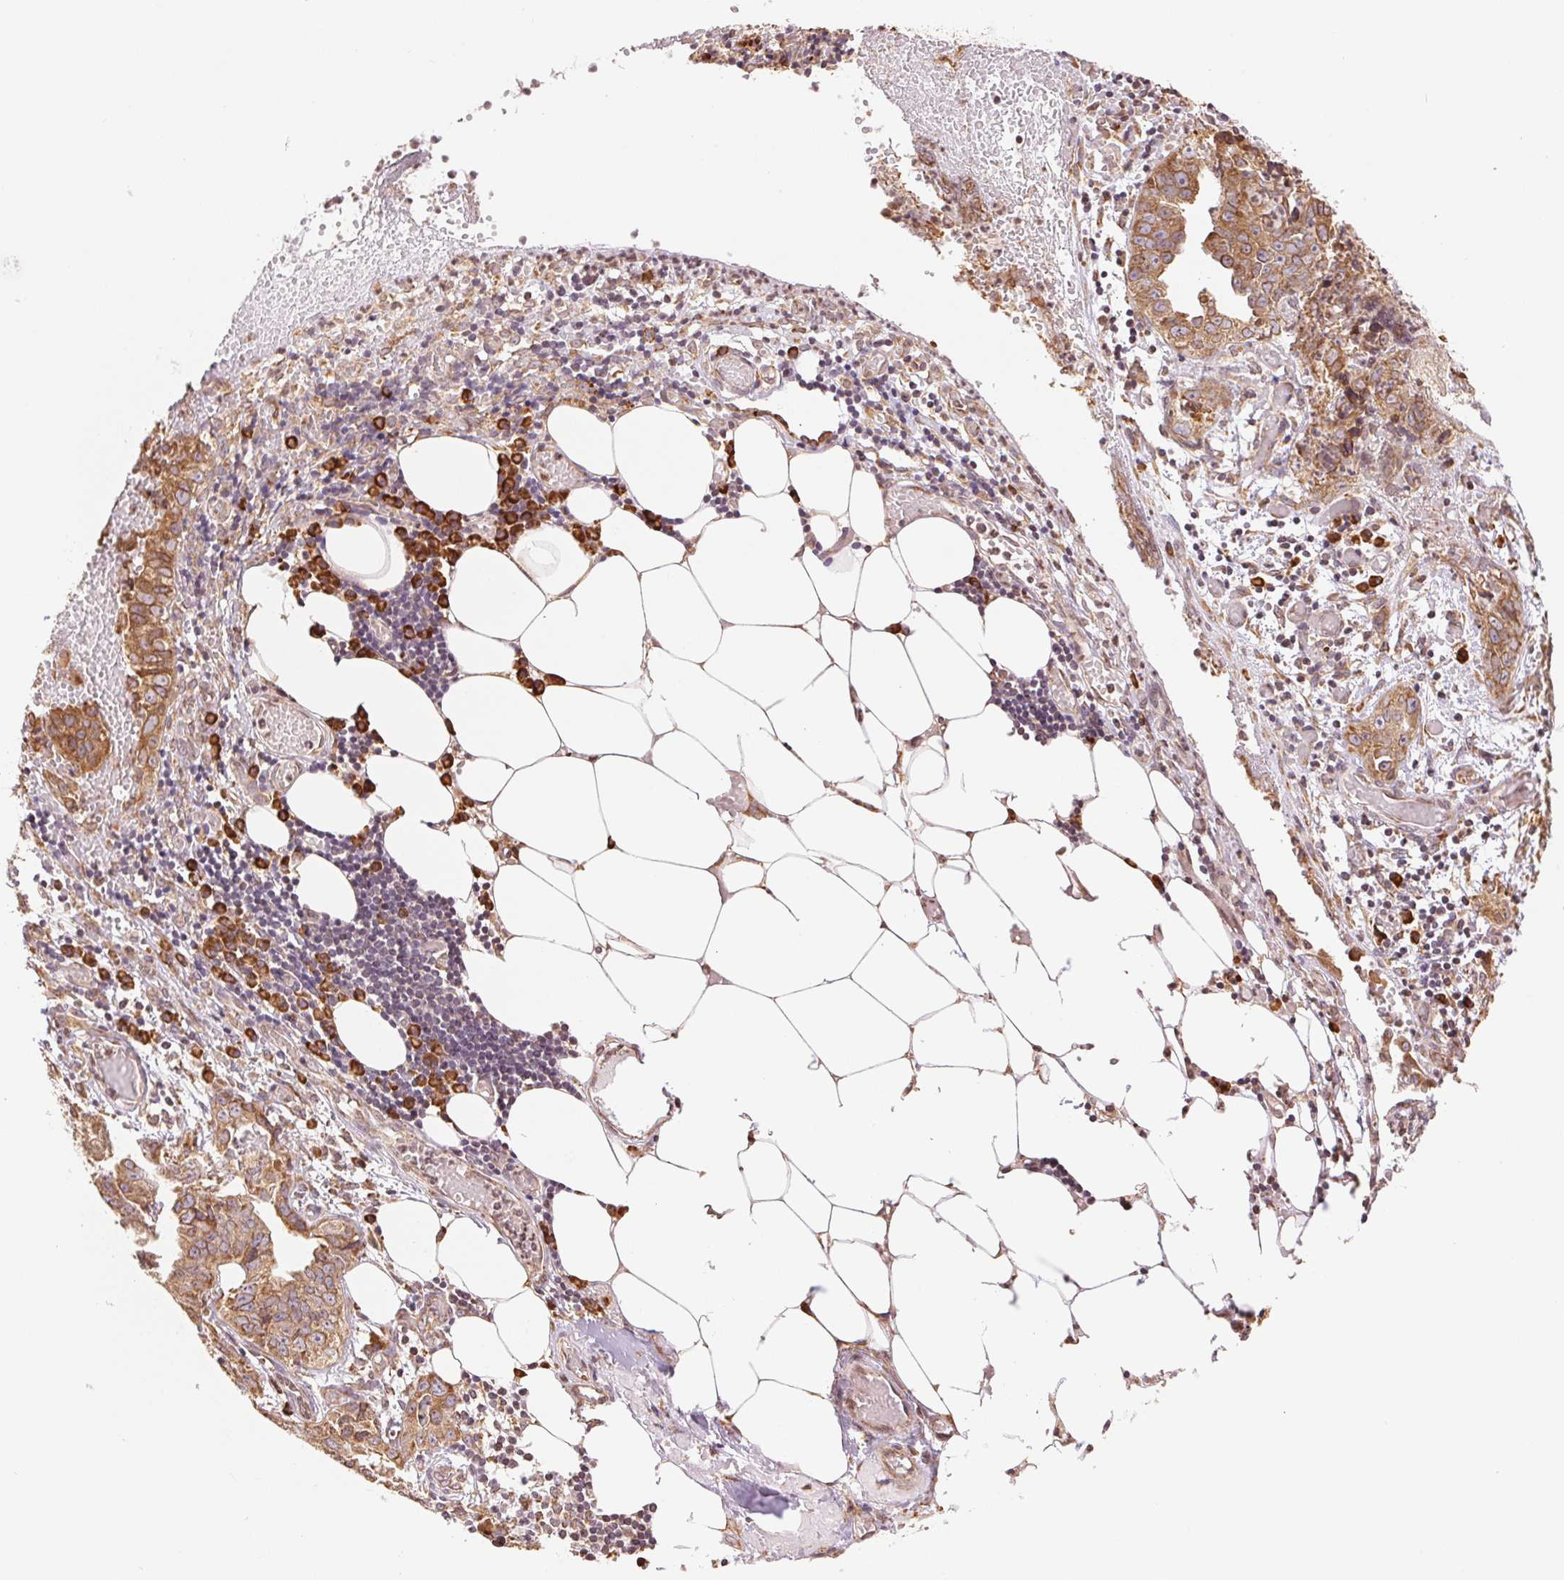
{"staining": {"intensity": "moderate", "quantity": ">75%", "location": "cytoplasmic/membranous"}, "tissue": "ovarian cancer", "cell_type": "Tumor cells", "image_type": "cancer", "snomed": [{"axis": "morphology", "description": "Cystadenocarcinoma, serous, NOS"}, {"axis": "topography", "description": "Ovary"}], "caption": "The photomicrograph shows immunohistochemical staining of serous cystadenocarcinoma (ovarian). There is moderate cytoplasmic/membranous positivity is appreciated in about >75% of tumor cells. (DAB = brown stain, brightfield microscopy at high magnification).", "gene": "RPN1", "patient": {"sex": "female", "age": 75}}